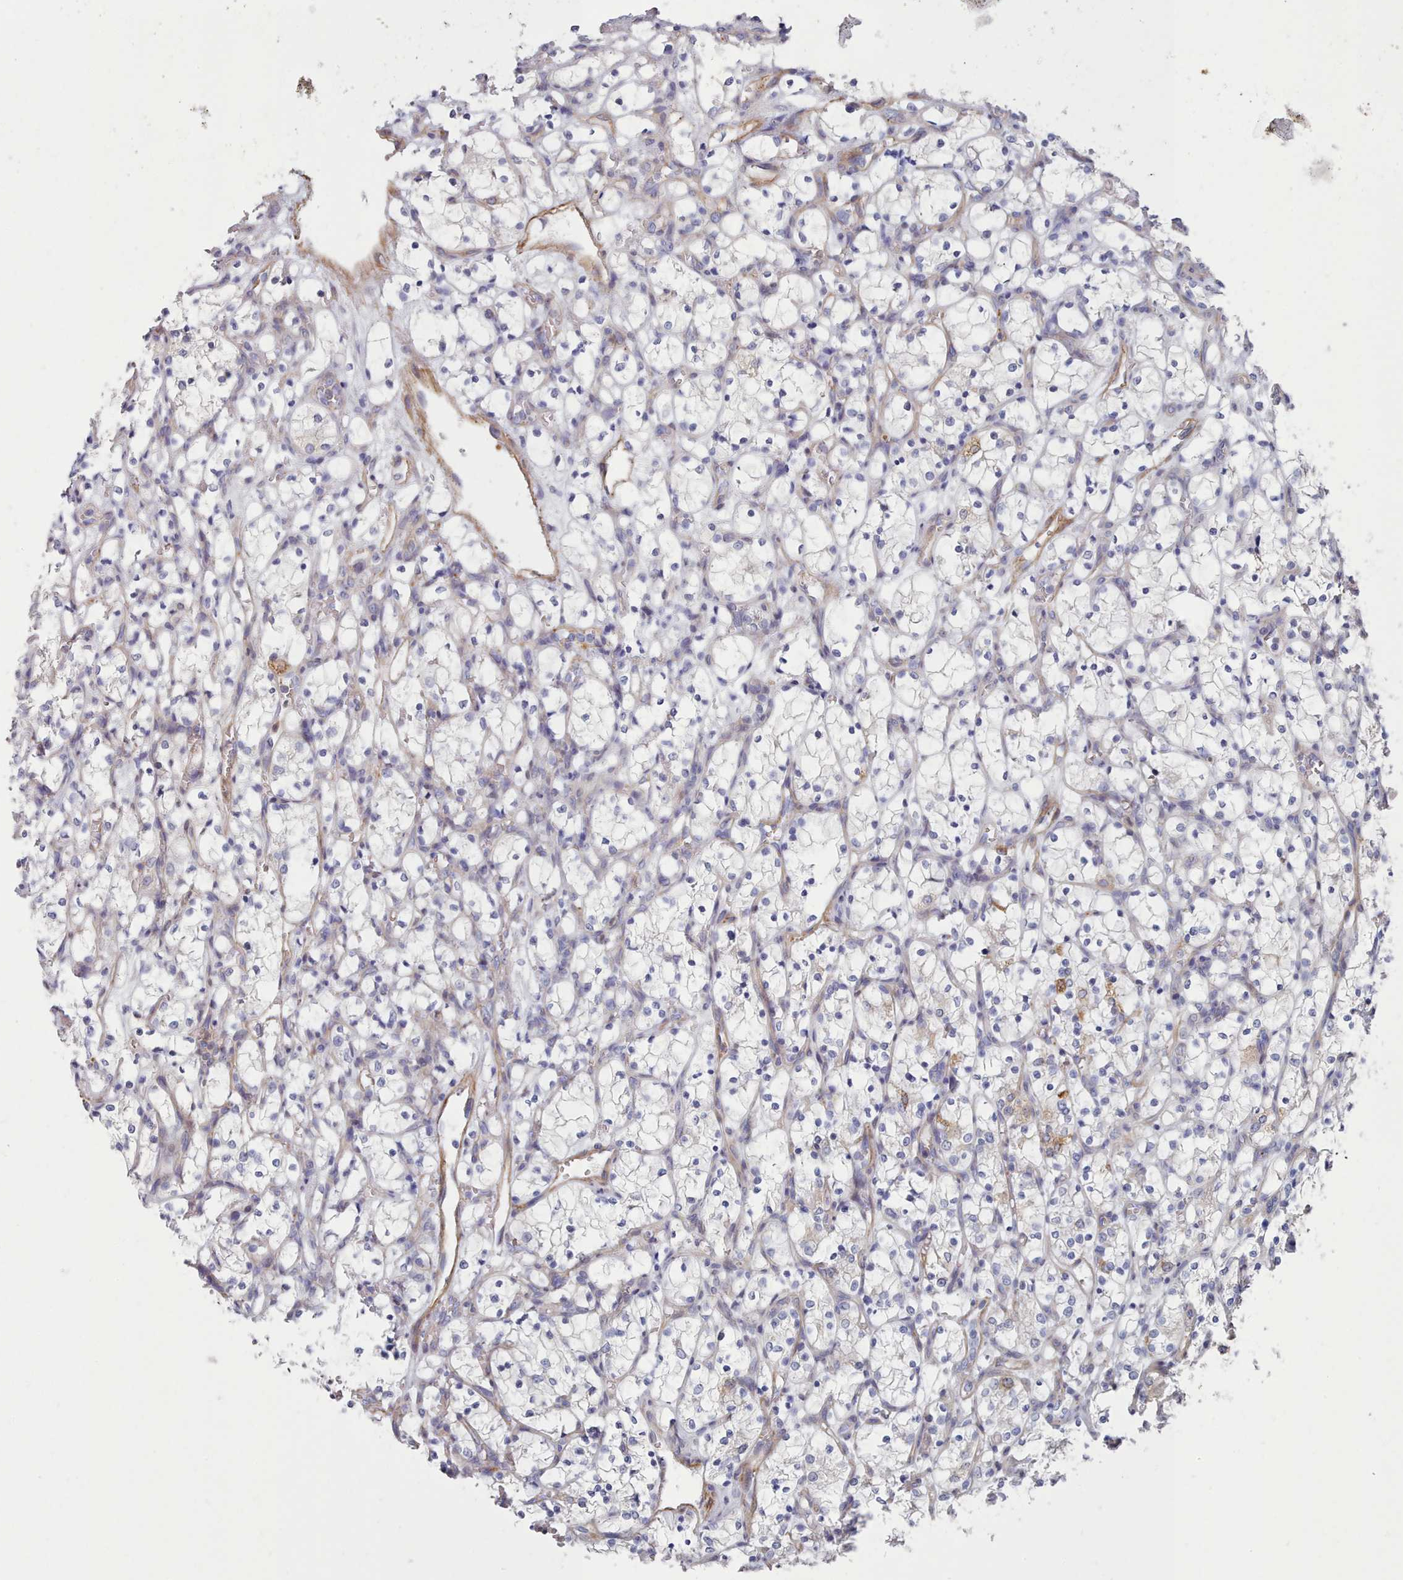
{"staining": {"intensity": "negative", "quantity": "none", "location": "none"}, "tissue": "renal cancer", "cell_type": "Tumor cells", "image_type": "cancer", "snomed": [{"axis": "morphology", "description": "Adenocarcinoma, NOS"}, {"axis": "topography", "description": "Kidney"}], "caption": "An image of human renal cancer is negative for staining in tumor cells.", "gene": "G6PC1", "patient": {"sex": "female", "age": 69}}